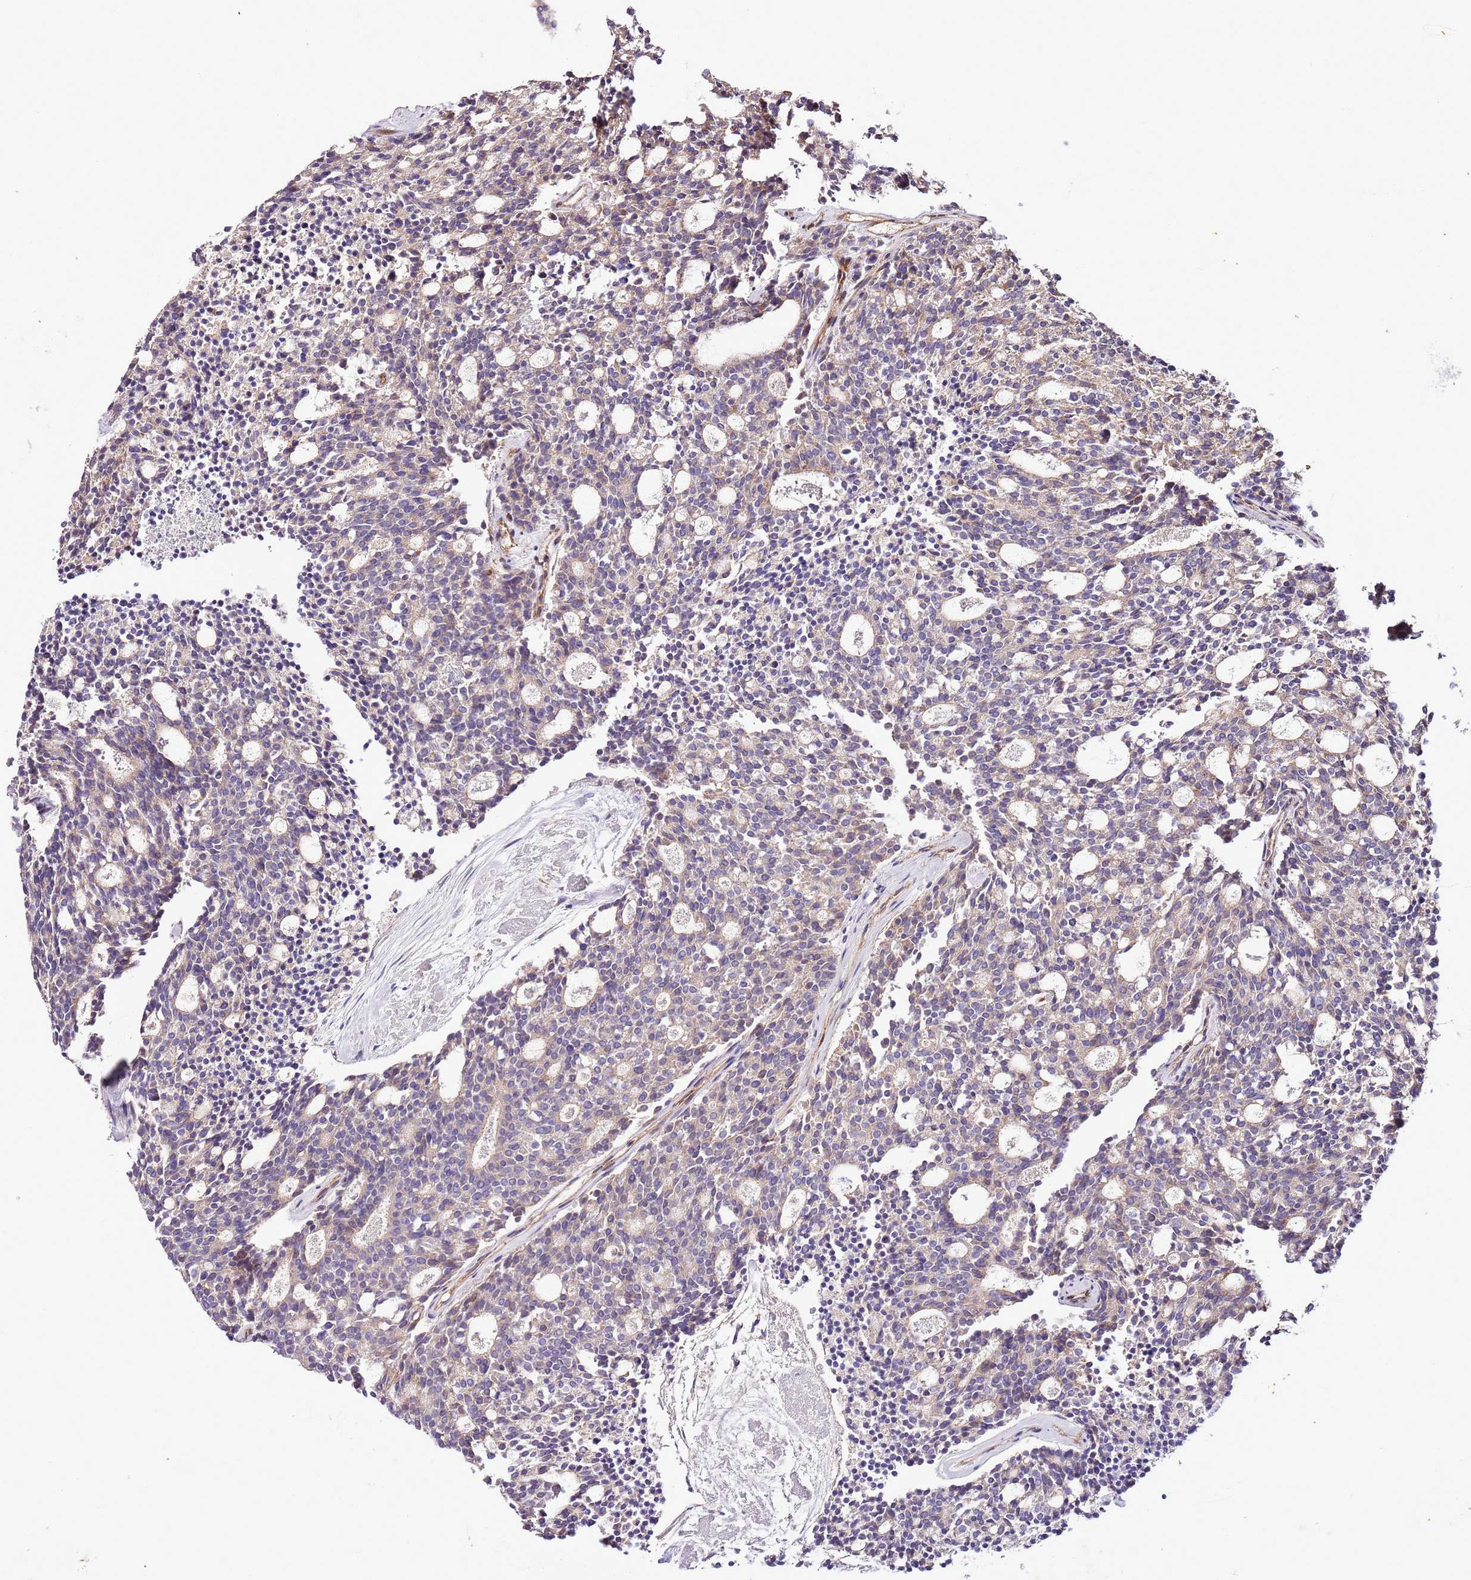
{"staining": {"intensity": "weak", "quantity": "<25%", "location": "cytoplasmic/membranous"}, "tissue": "carcinoid", "cell_type": "Tumor cells", "image_type": "cancer", "snomed": [{"axis": "morphology", "description": "Carcinoid, malignant, NOS"}, {"axis": "topography", "description": "Pancreas"}], "caption": "Immunohistochemistry of carcinoid displays no expression in tumor cells. (Stains: DAB (3,3'-diaminobenzidine) immunohistochemistry (IHC) with hematoxylin counter stain, Microscopy: brightfield microscopy at high magnification).", "gene": "DOCK6", "patient": {"sex": "female", "age": 54}}